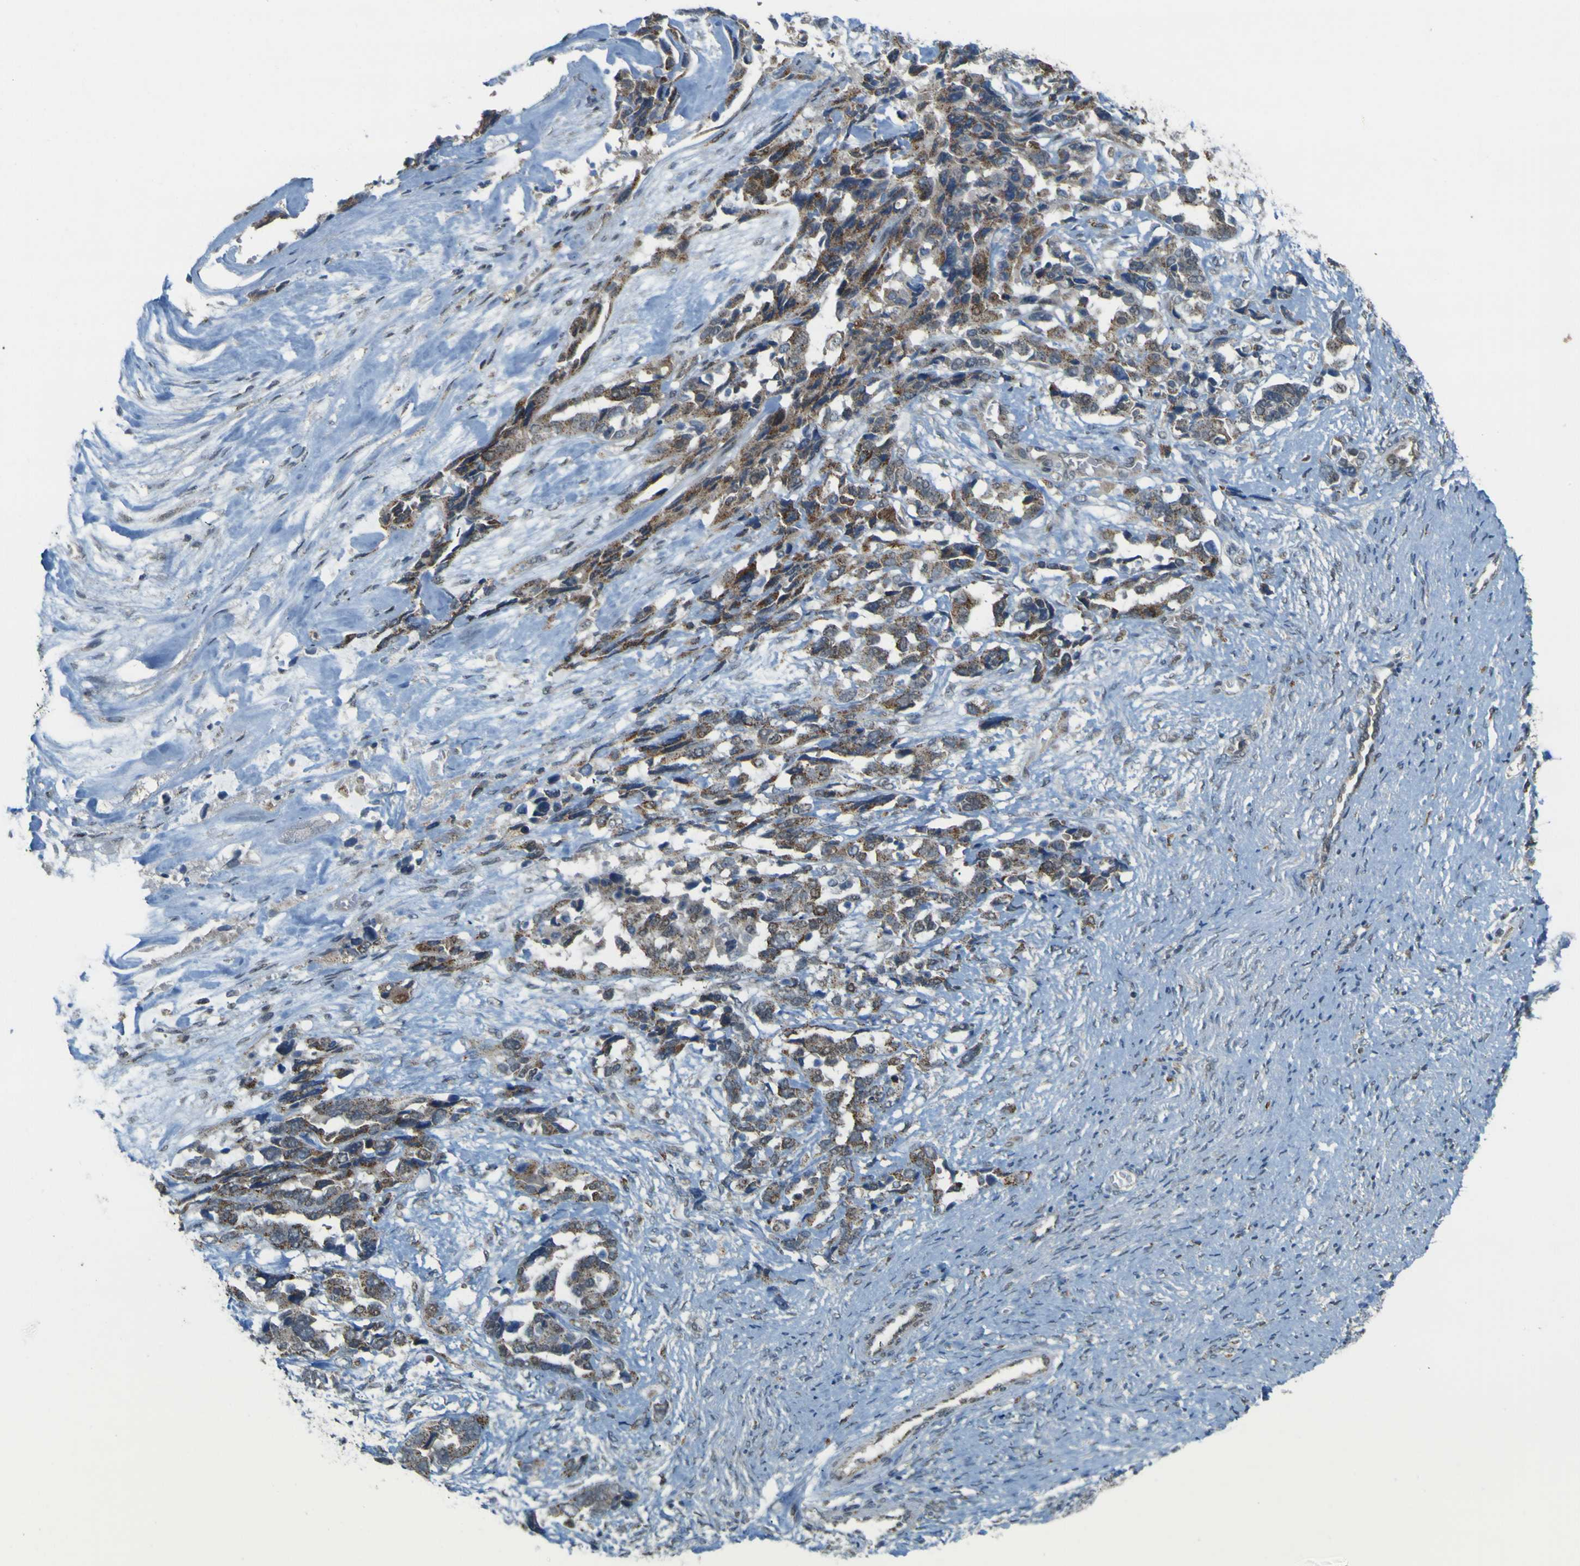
{"staining": {"intensity": "strong", "quantity": ">75%", "location": "cytoplasmic/membranous"}, "tissue": "ovarian cancer", "cell_type": "Tumor cells", "image_type": "cancer", "snomed": [{"axis": "morphology", "description": "Cystadenocarcinoma, serous, NOS"}, {"axis": "topography", "description": "Ovary"}], "caption": "A micrograph of human ovarian serous cystadenocarcinoma stained for a protein displays strong cytoplasmic/membranous brown staining in tumor cells. The protein of interest is stained brown, and the nuclei are stained in blue (DAB IHC with brightfield microscopy, high magnification).", "gene": "ACBD5", "patient": {"sex": "female", "age": 44}}